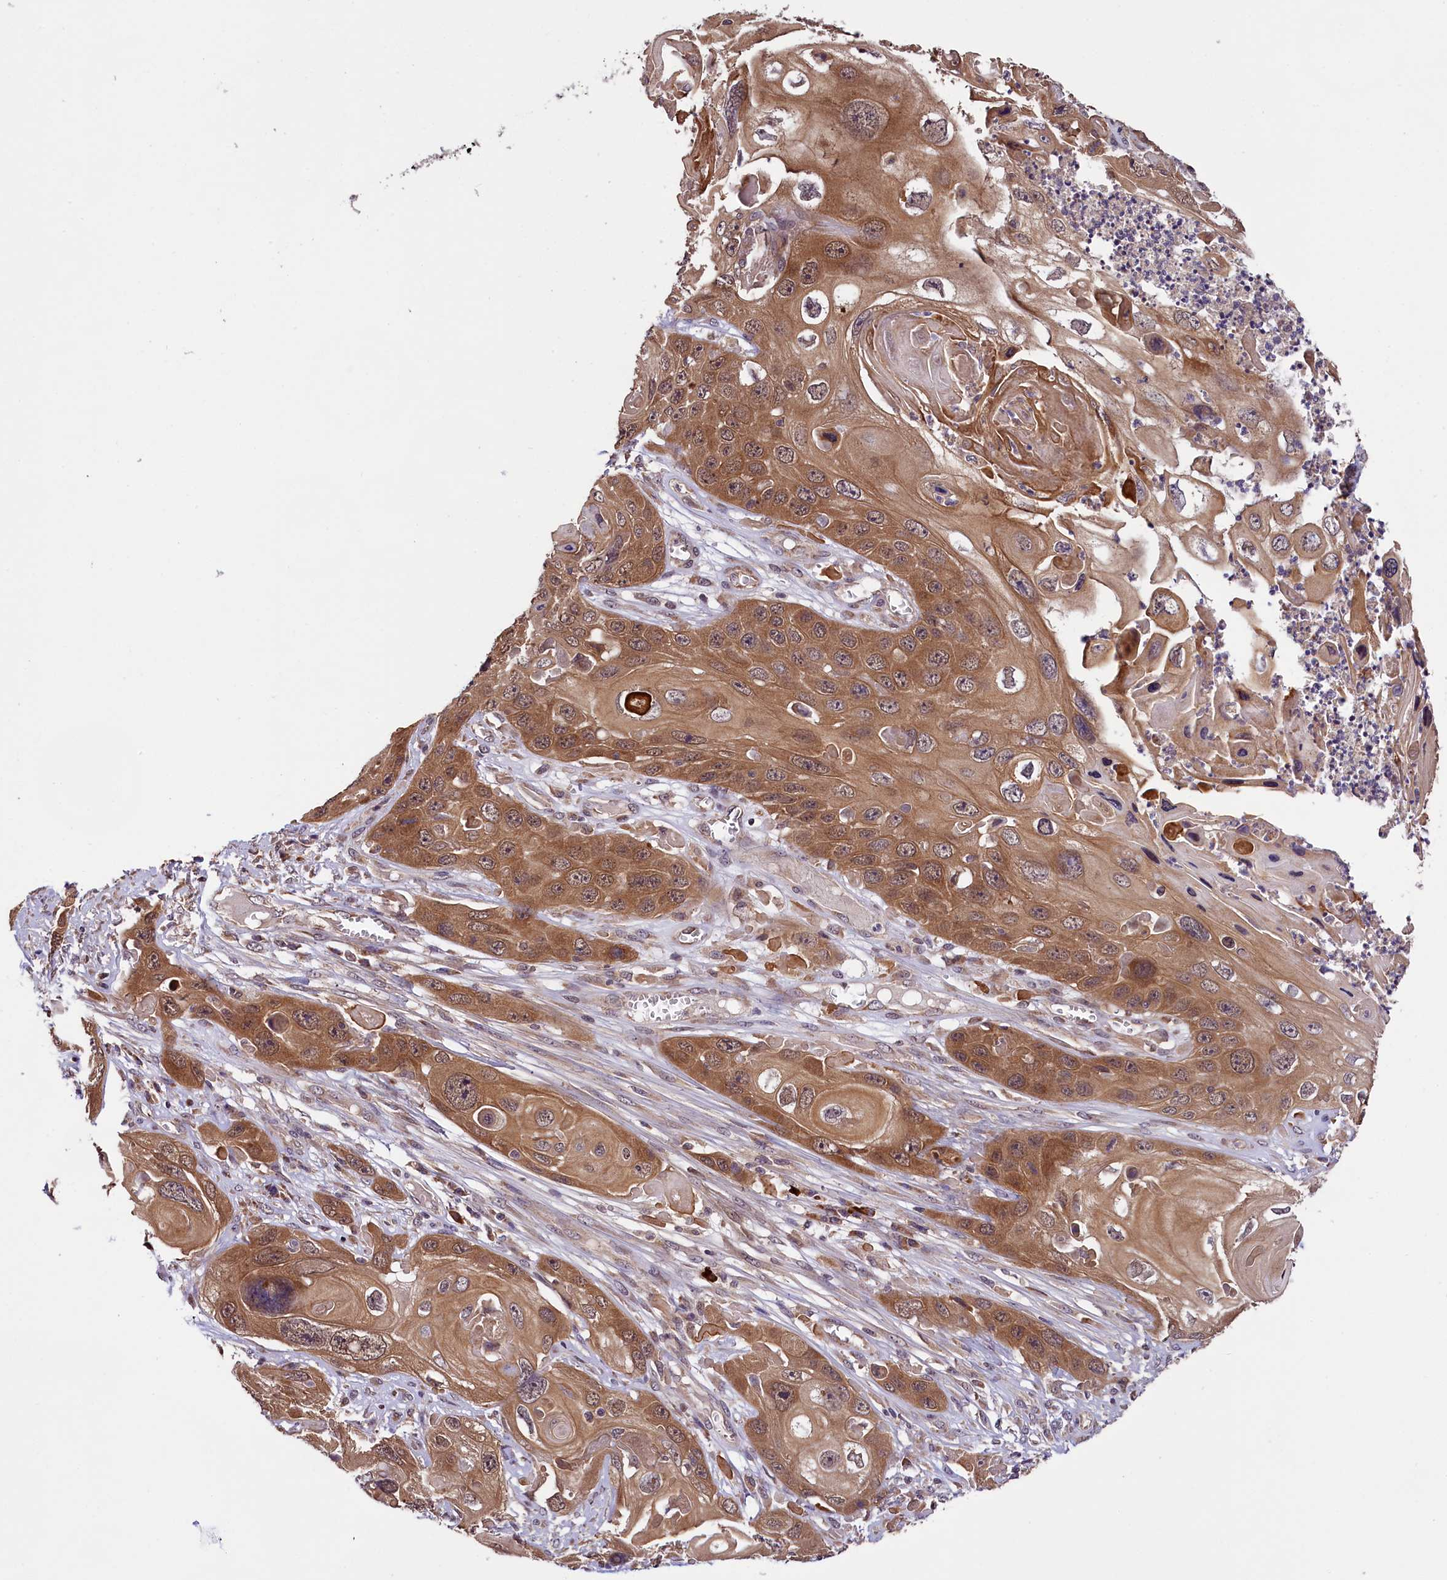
{"staining": {"intensity": "moderate", "quantity": ">75%", "location": "cytoplasmic/membranous"}, "tissue": "skin cancer", "cell_type": "Tumor cells", "image_type": "cancer", "snomed": [{"axis": "morphology", "description": "Squamous cell carcinoma, NOS"}, {"axis": "topography", "description": "Skin"}], "caption": "IHC image of skin cancer (squamous cell carcinoma) stained for a protein (brown), which demonstrates medium levels of moderate cytoplasmic/membranous staining in approximately >75% of tumor cells.", "gene": "DOHH", "patient": {"sex": "male", "age": 55}}